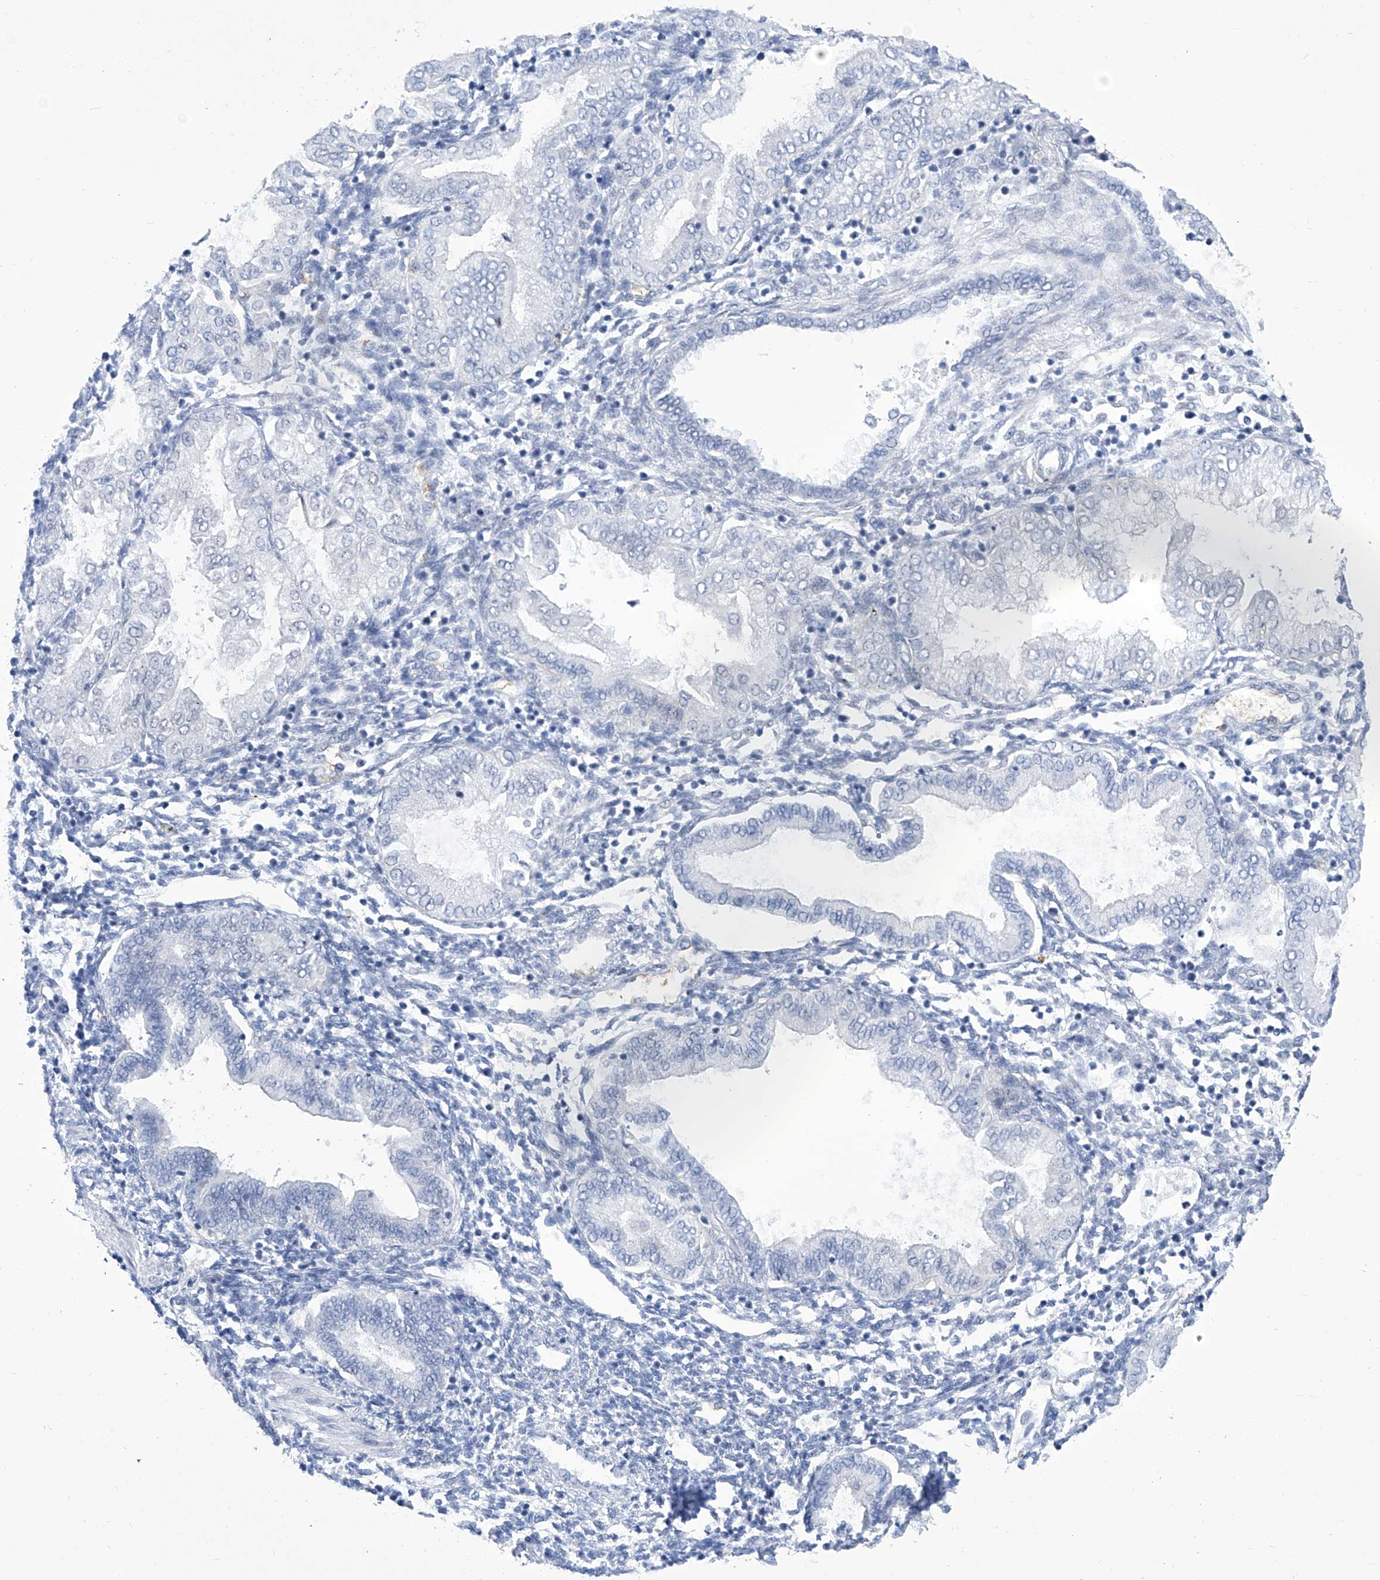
{"staining": {"intensity": "negative", "quantity": "none", "location": "none"}, "tissue": "endometrium", "cell_type": "Cells in endometrial stroma", "image_type": "normal", "snomed": [{"axis": "morphology", "description": "Normal tissue, NOS"}, {"axis": "topography", "description": "Endometrium"}], "caption": "Endometrium stained for a protein using immunohistochemistry exhibits no staining cells in endometrial stroma.", "gene": "SART1", "patient": {"sex": "female", "age": 53}}